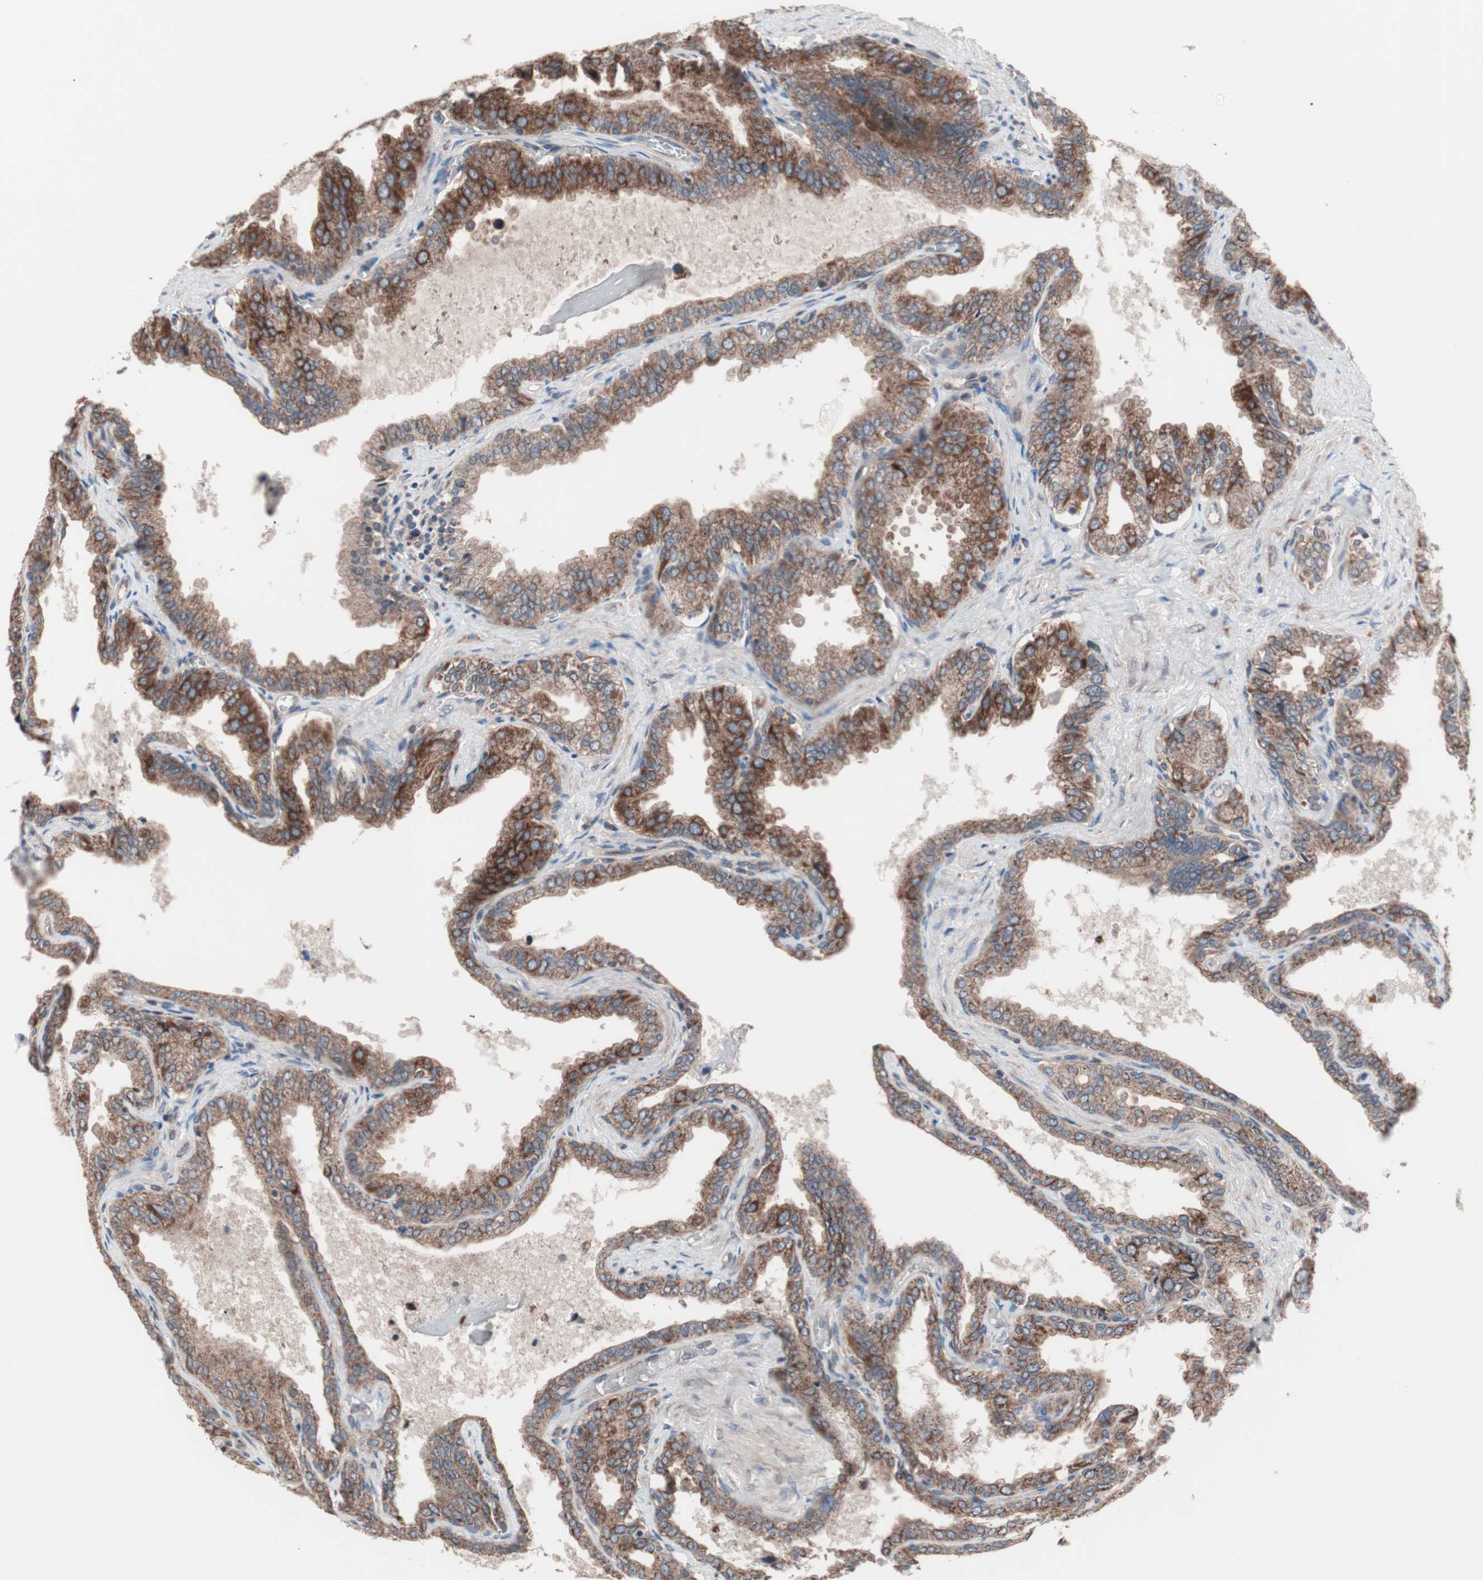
{"staining": {"intensity": "moderate", "quantity": ">75%", "location": "cytoplasmic/membranous"}, "tissue": "seminal vesicle", "cell_type": "Glandular cells", "image_type": "normal", "snomed": [{"axis": "morphology", "description": "Normal tissue, NOS"}, {"axis": "topography", "description": "Seminal veicle"}], "caption": "Seminal vesicle stained with immunohistochemistry (IHC) displays moderate cytoplasmic/membranous positivity in approximately >75% of glandular cells.", "gene": "CTTNBP2NL", "patient": {"sex": "male", "age": 46}}